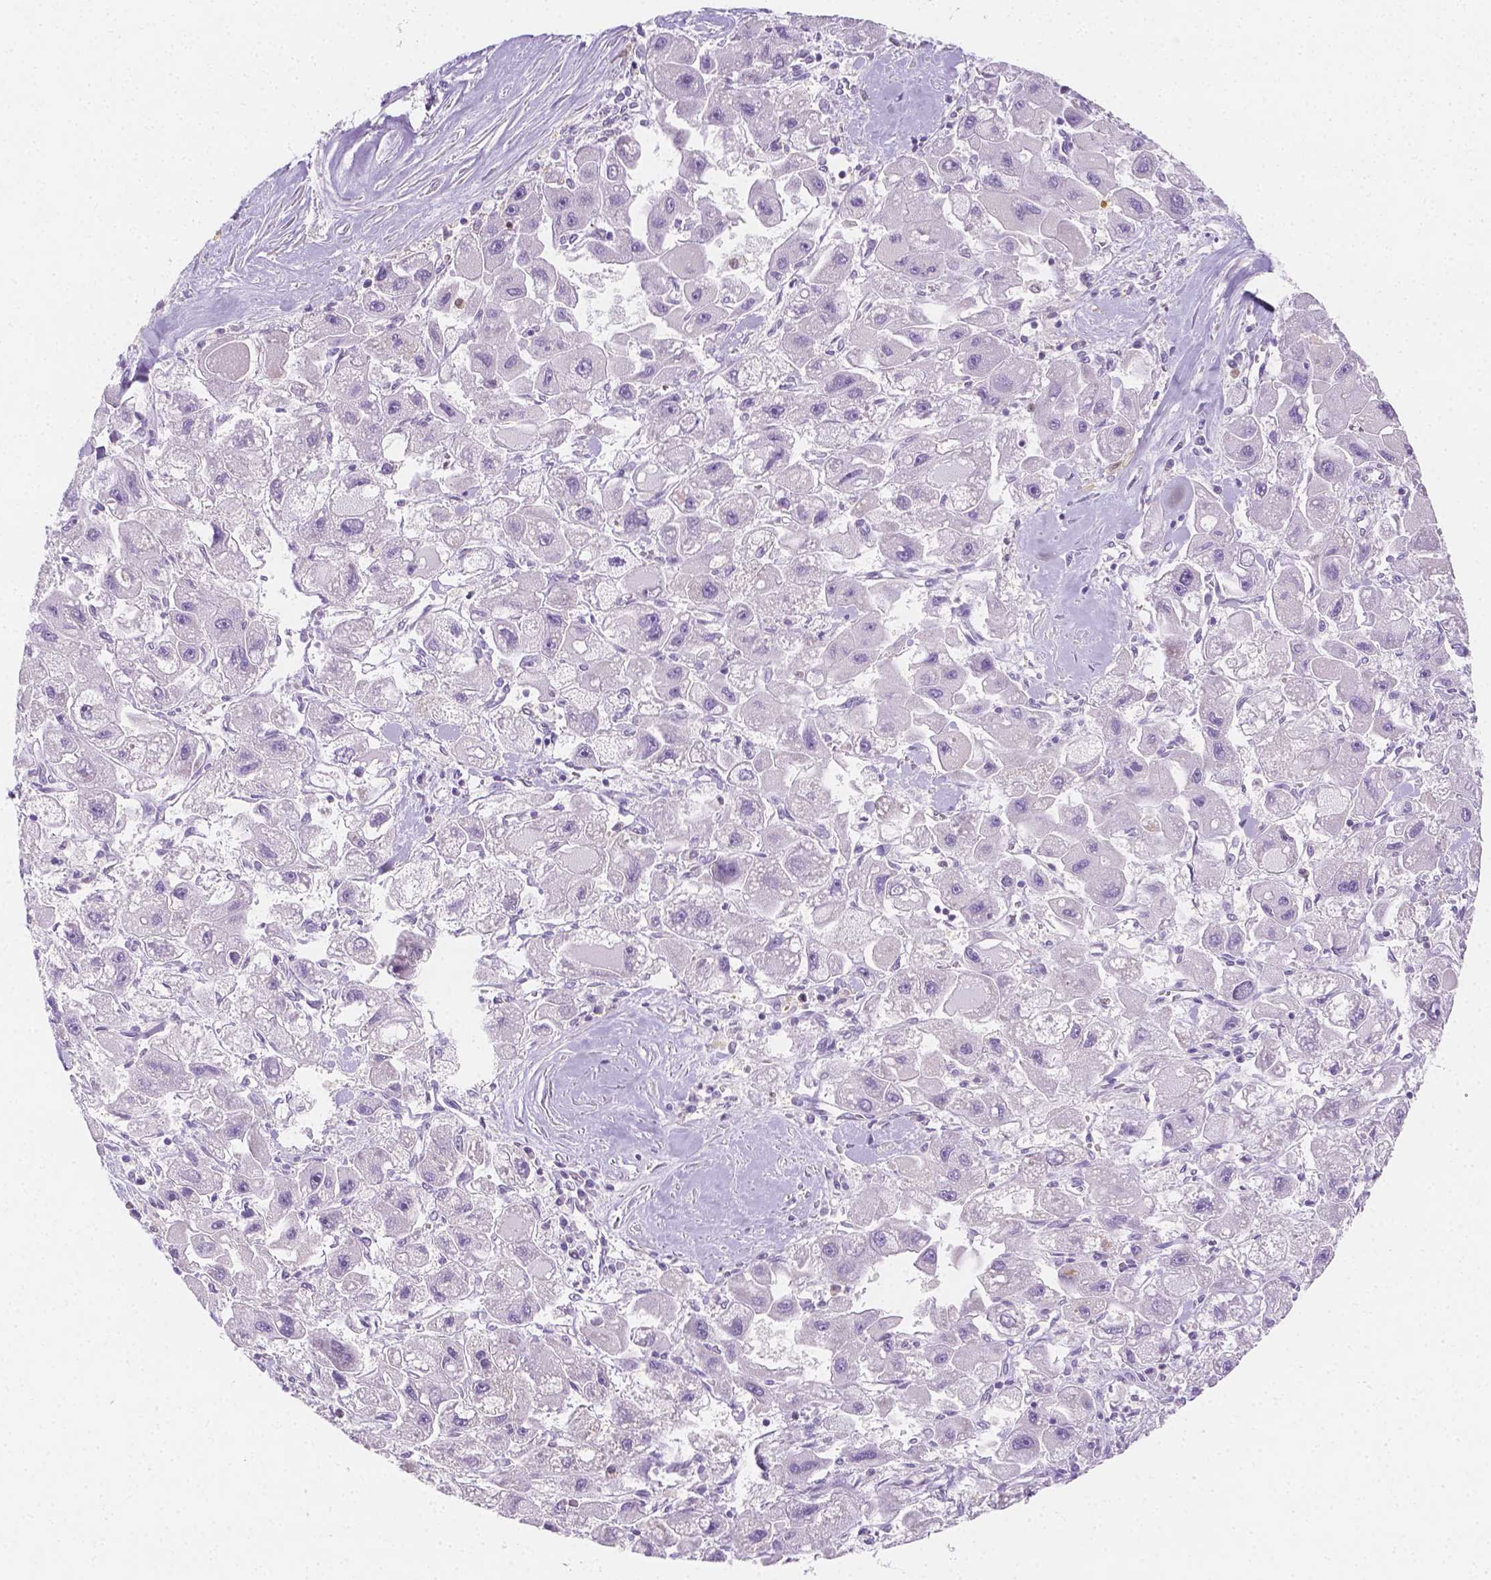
{"staining": {"intensity": "negative", "quantity": "none", "location": "none"}, "tissue": "liver cancer", "cell_type": "Tumor cells", "image_type": "cancer", "snomed": [{"axis": "morphology", "description": "Carcinoma, Hepatocellular, NOS"}, {"axis": "topography", "description": "Liver"}], "caption": "Tumor cells are negative for brown protein staining in liver cancer.", "gene": "SGTB", "patient": {"sex": "male", "age": 24}}